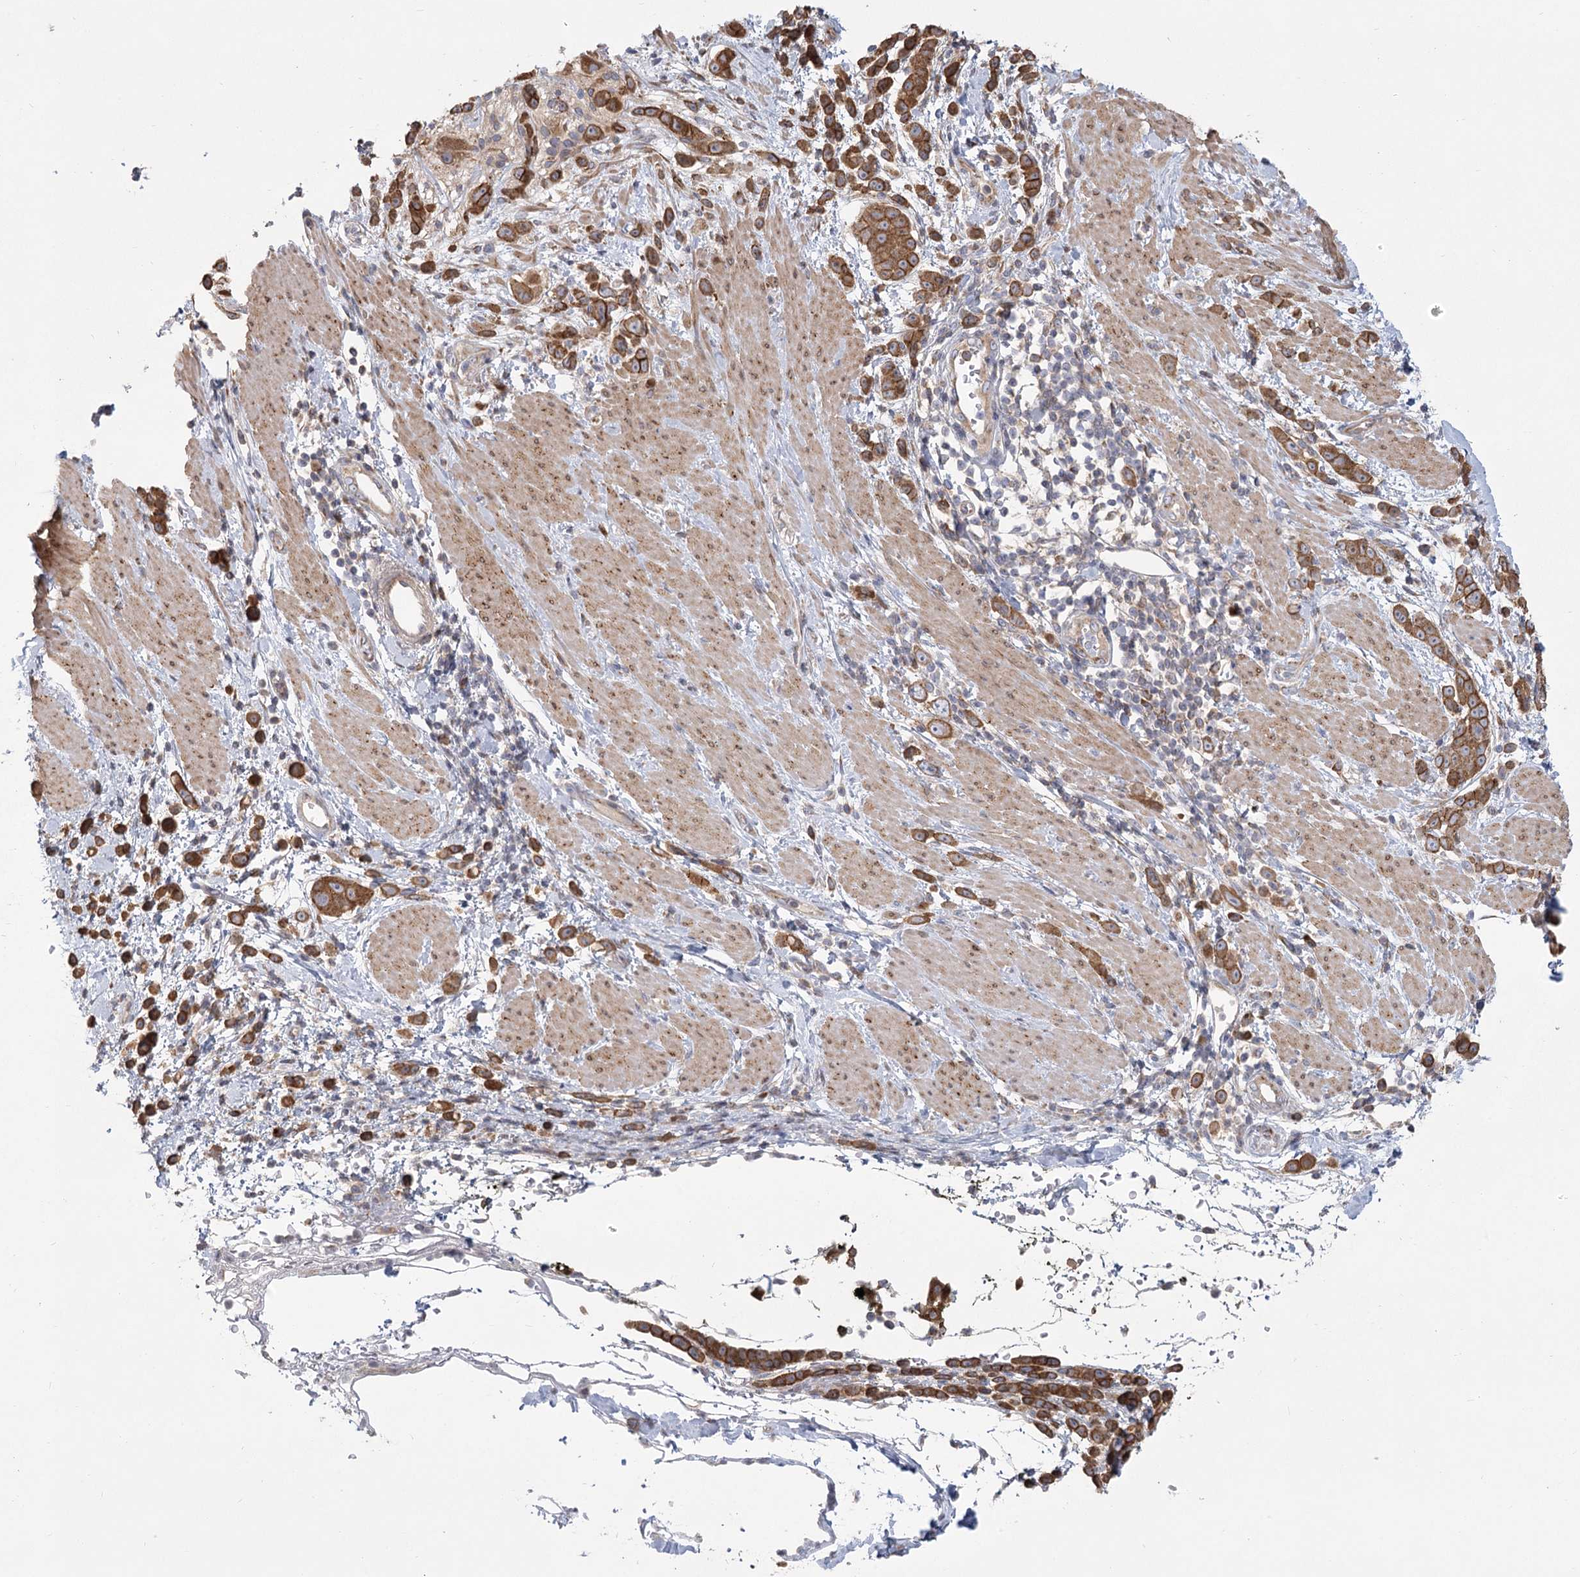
{"staining": {"intensity": "strong", "quantity": ">75%", "location": "cytoplasmic/membranous"}, "tissue": "pancreatic cancer", "cell_type": "Tumor cells", "image_type": "cancer", "snomed": [{"axis": "morphology", "description": "Normal tissue, NOS"}, {"axis": "morphology", "description": "Adenocarcinoma, NOS"}, {"axis": "topography", "description": "Pancreas"}], "caption": "Protein expression analysis of pancreatic cancer demonstrates strong cytoplasmic/membranous expression in about >75% of tumor cells. (DAB (3,3'-diaminobenzidine) IHC with brightfield microscopy, high magnification).", "gene": "CNTLN", "patient": {"sex": "female", "age": 64}}